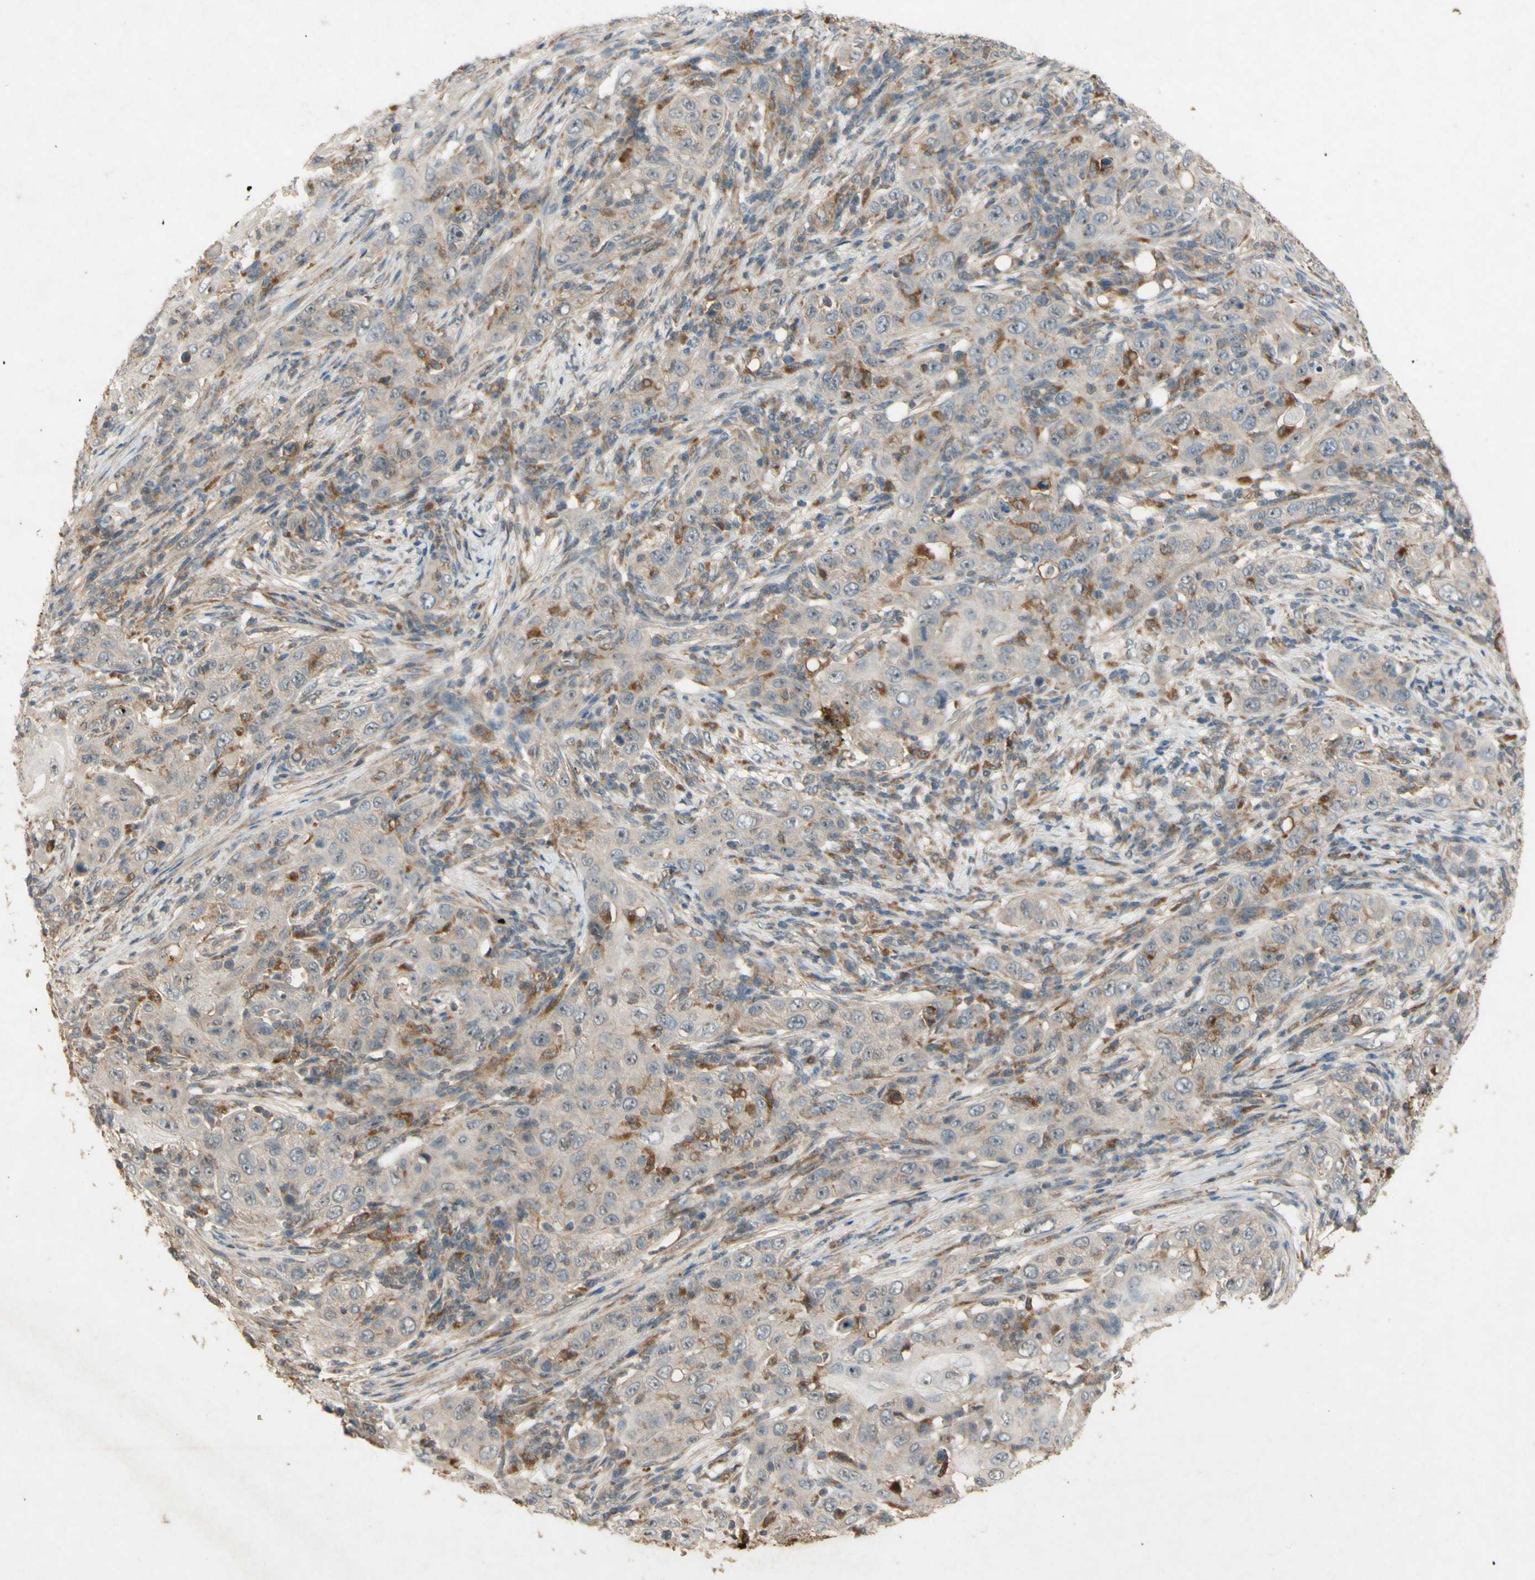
{"staining": {"intensity": "negative", "quantity": "none", "location": "none"}, "tissue": "skin cancer", "cell_type": "Tumor cells", "image_type": "cancer", "snomed": [{"axis": "morphology", "description": "Squamous cell carcinoma, NOS"}, {"axis": "topography", "description": "Skin"}], "caption": "DAB (3,3'-diaminobenzidine) immunohistochemical staining of human squamous cell carcinoma (skin) exhibits no significant expression in tumor cells.", "gene": "ATP6V1F", "patient": {"sex": "female", "age": 88}}